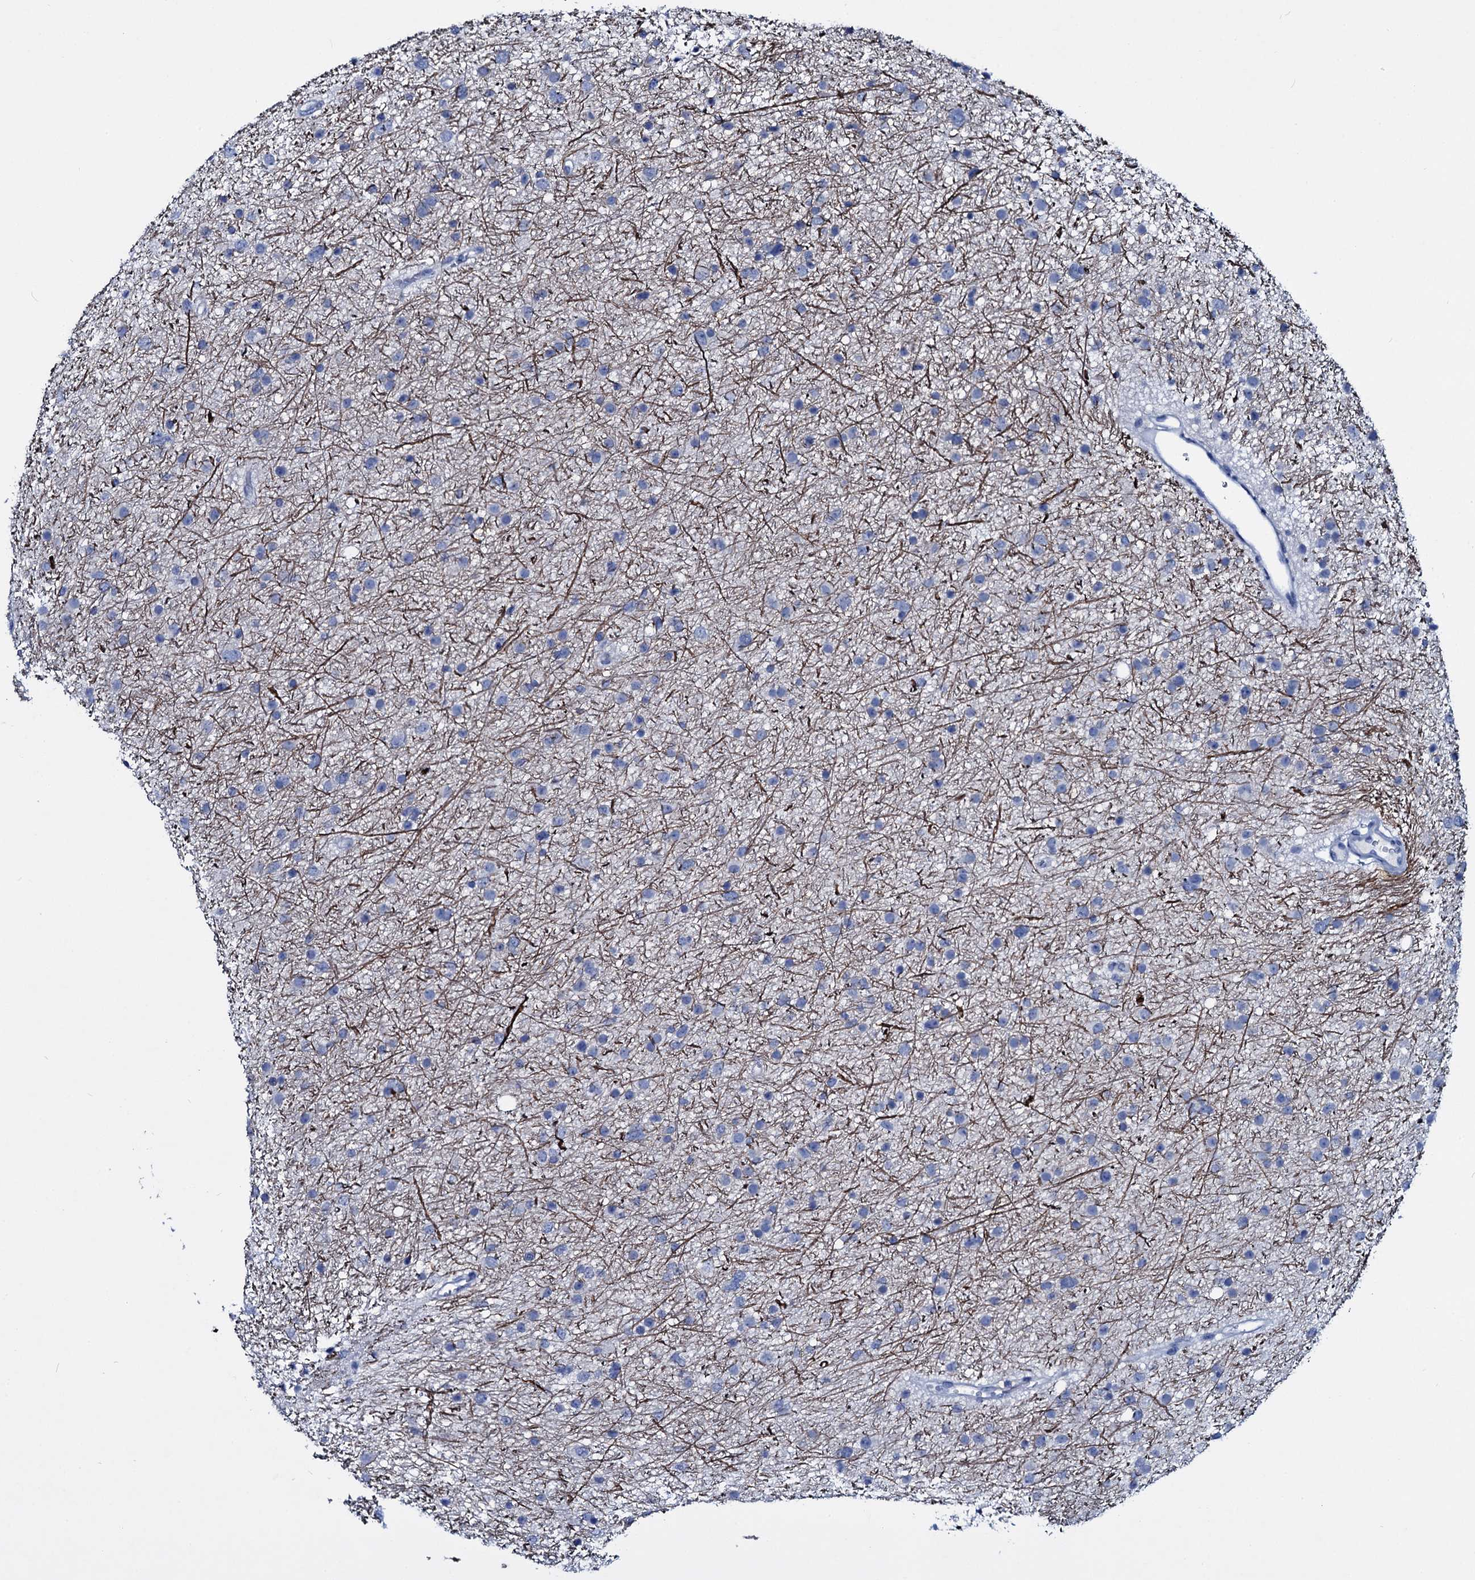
{"staining": {"intensity": "negative", "quantity": "none", "location": "none"}, "tissue": "glioma", "cell_type": "Tumor cells", "image_type": "cancer", "snomed": [{"axis": "morphology", "description": "Glioma, malignant, Low grade"}, {"axis": "topography", "description": "Cerebral cortex"}], "caption": "Human malignant low-grade glioma stained for a protein using IHC demonstrates no expression in tumor cells.", "gene": "TPGS2", "patient": {"sex": "female", "age": 39}}